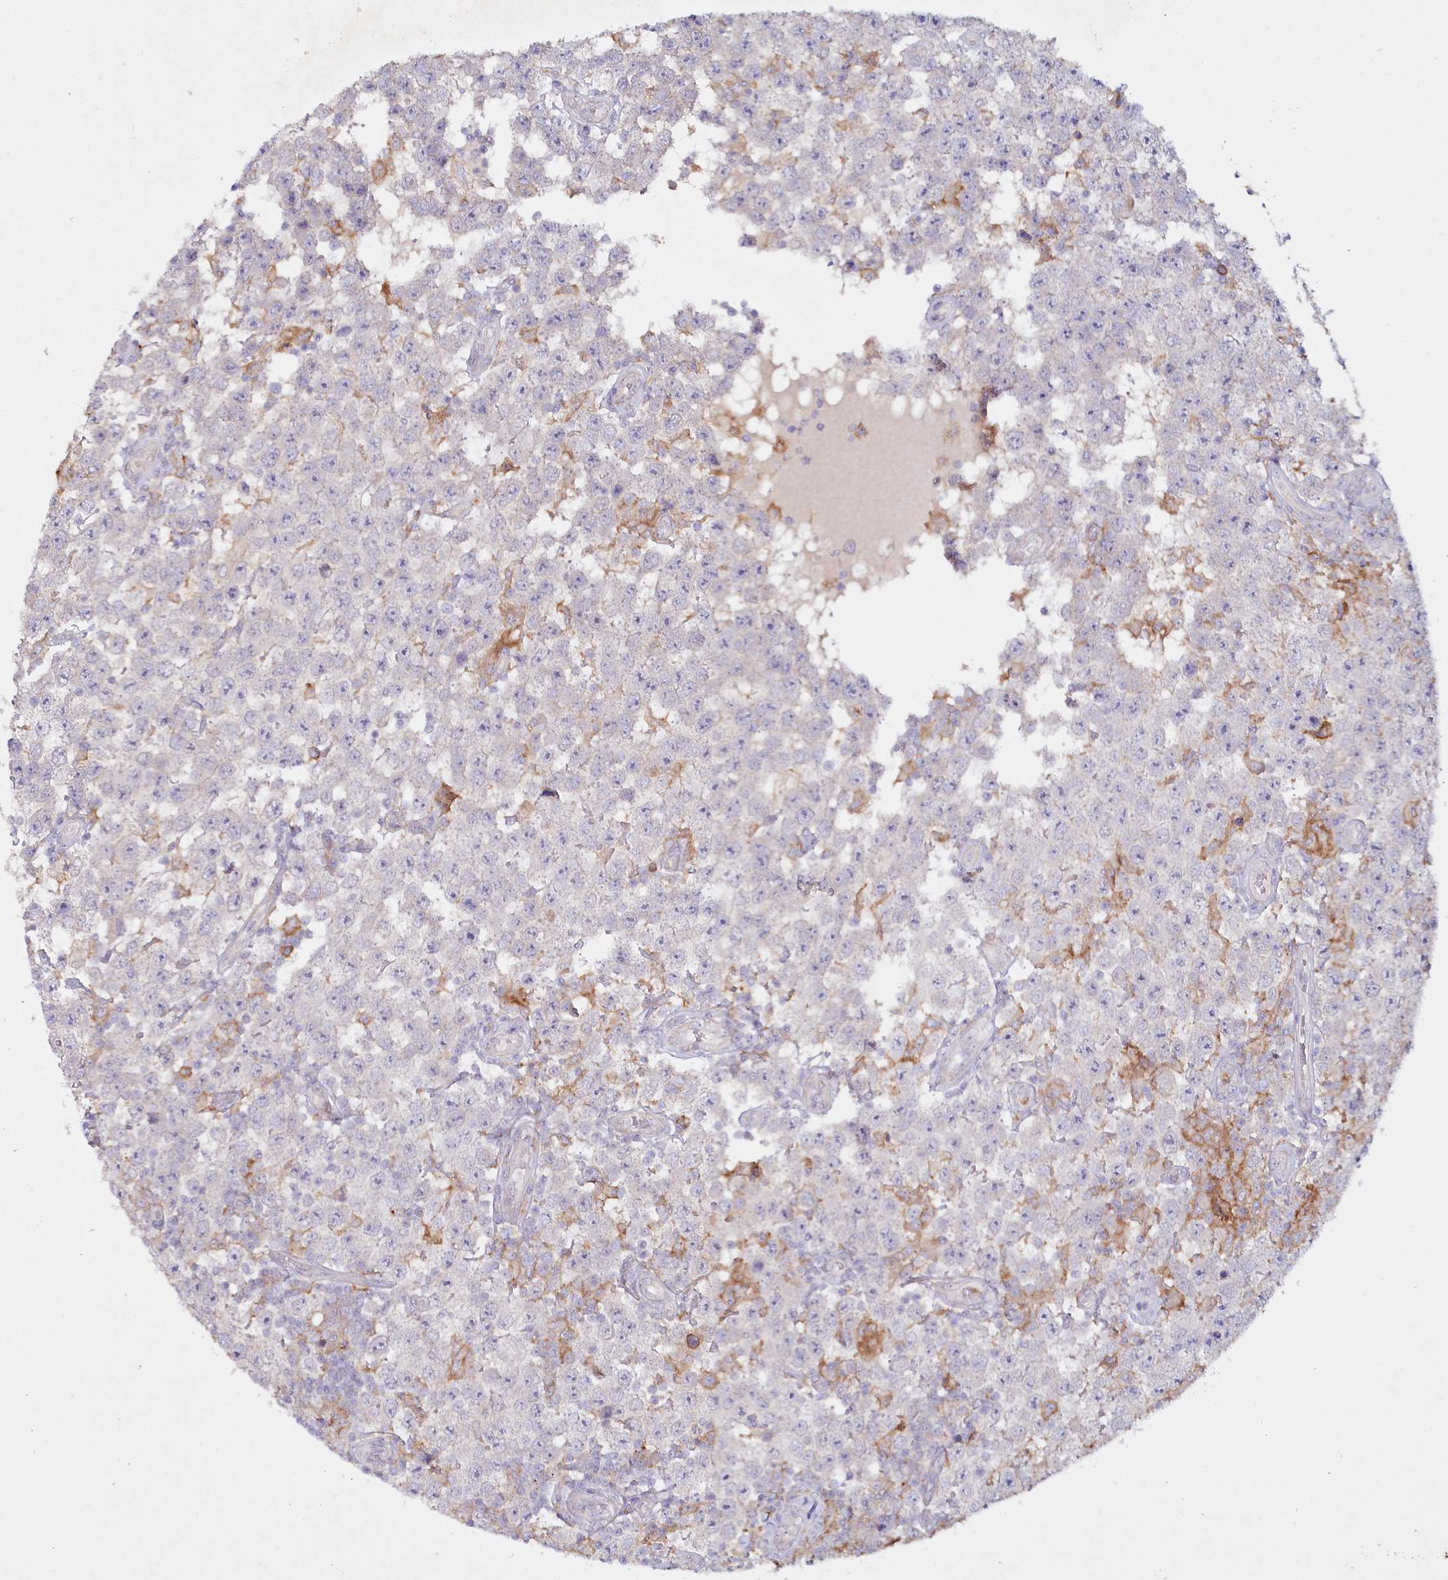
{"staining": {"intensity": "negative", "quantity": "none", "location": "none"}, "tissue": "testis cancer", "cell_type": "Tumor cells", "image_type": "cancer", "snomed": [{"axis": "morphology", "description": "Normal tissue, NOS"}, {"axis": "morphology", "description": "Urothelial carcinoma, High grade"}, {"axis": "morphology", "description": "Seminoma, NOS"}, {"axis": "morphology", "description": "Carcinoma, Embryonal, NOS"}, {"axis": "topography", "description": "Urinary bladder"}, {"axis": "topography", "description": "Testis"}], "caption": "DAB immunohistochemical staining of human seminoma (testis) shows no significant expression in tumor cells.", "gene": "ALDH3B1", "patient": {"sex": "male", "age": 41}}